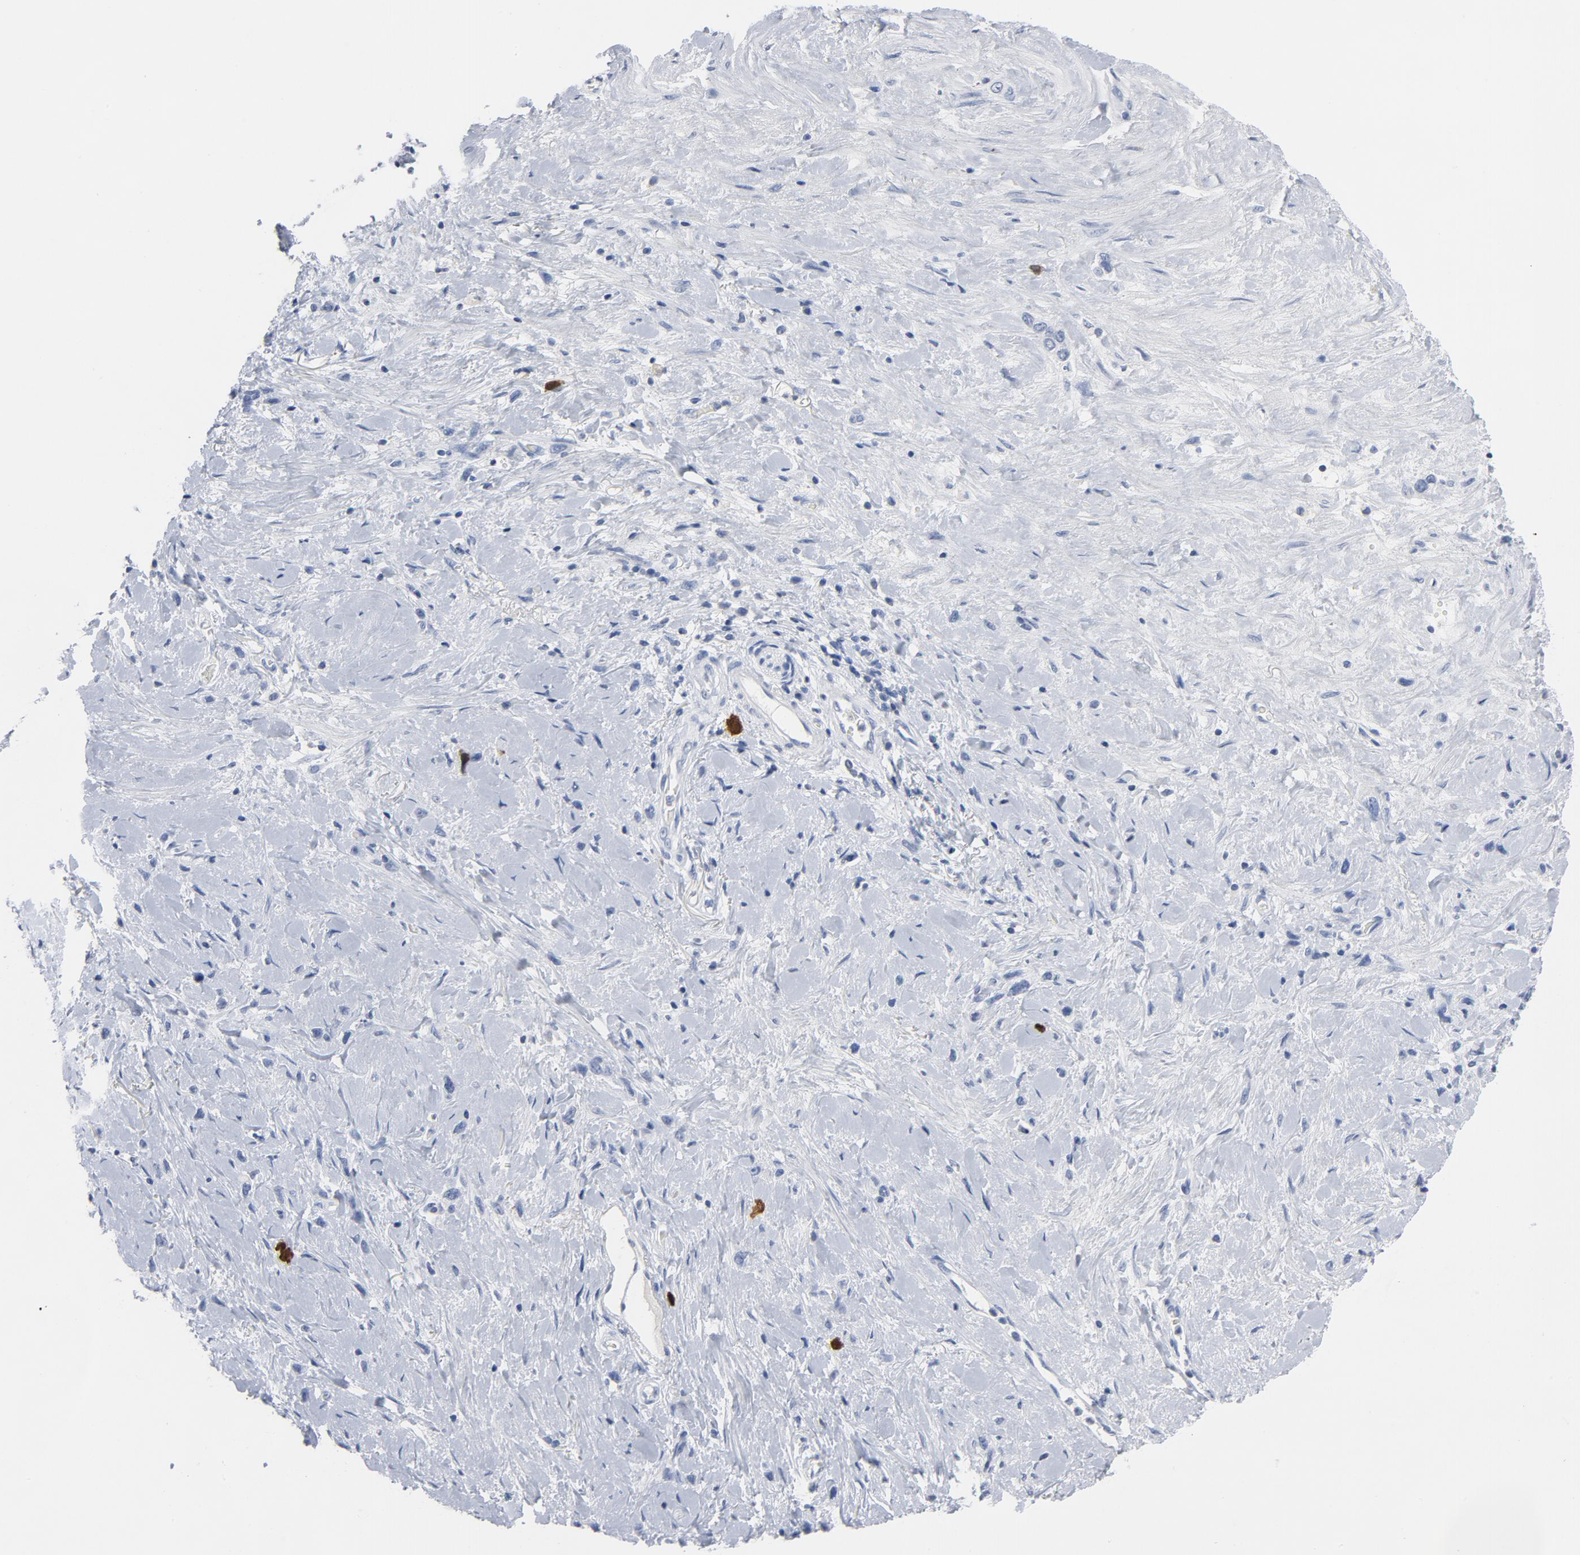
{"staining": {"intensity": "strong", "quantity": "<25%", "location": "nuclear"}, "tissue": "stomach cancer", "cell_type": "Tumor cells", "image_type": "cancer", "snomed": [{"axis": "morphology", "description": "Normal tissue, NOS"}, {"axis": "morphology", "description": "Adenocarcinoma, NOS"}, {"axis": "morphology", "description": "Adenocarcinoma, High grade"}, {"axis": "topography", "description": "Stomach, upper"}, {"axis": "topography", "description": "Stomach"}], "caption": "Brown immunohistochemical staining in human stomach adenocarcinoma displays strong nuclear expression in about <25% of tumor cells.", "gene": "CDC20", "patient": {"sex": "female", "age": 65}}